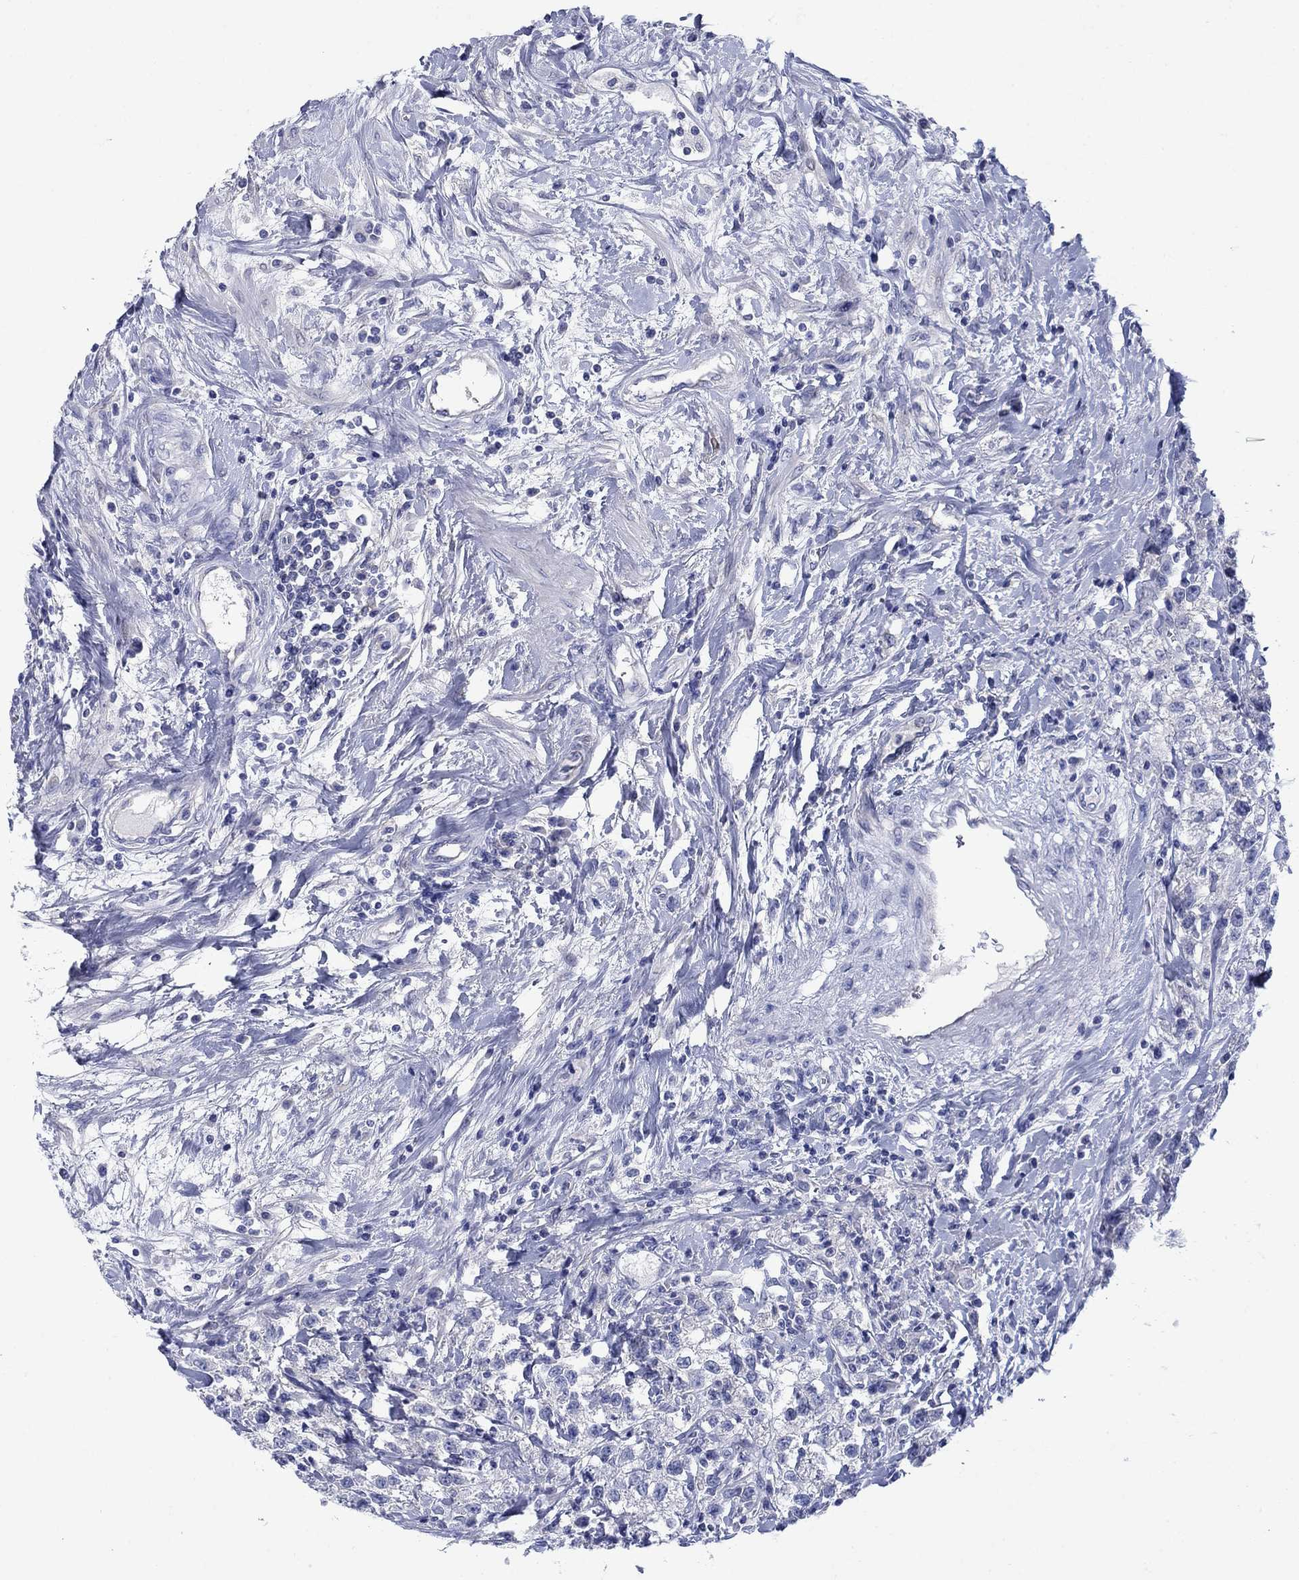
{"staining": {"intensity": "negative", "quantity": "none", "location": "none"}, "tissue": "testis cancer", "cell_type": "Tumor cells", "image_type": "cancer", "snomed": [{"axis": "morphology", "description": "Seminoma, NOS"}, {"axis": "topography", "description": "Testis"}], "caption": "Immunohistochemistry (IHC) photomicrograph of human testis cancer stained for a protein (brown), which exhibits no expression in tumor cells. The staining is performed using DAB (3,3'-diaminobenzidine) brown chromogen with nuclei counter-stained in using hematoxylin.", "gene": "SULT2B1", "patient": {"sex": "male", "age": 59}}